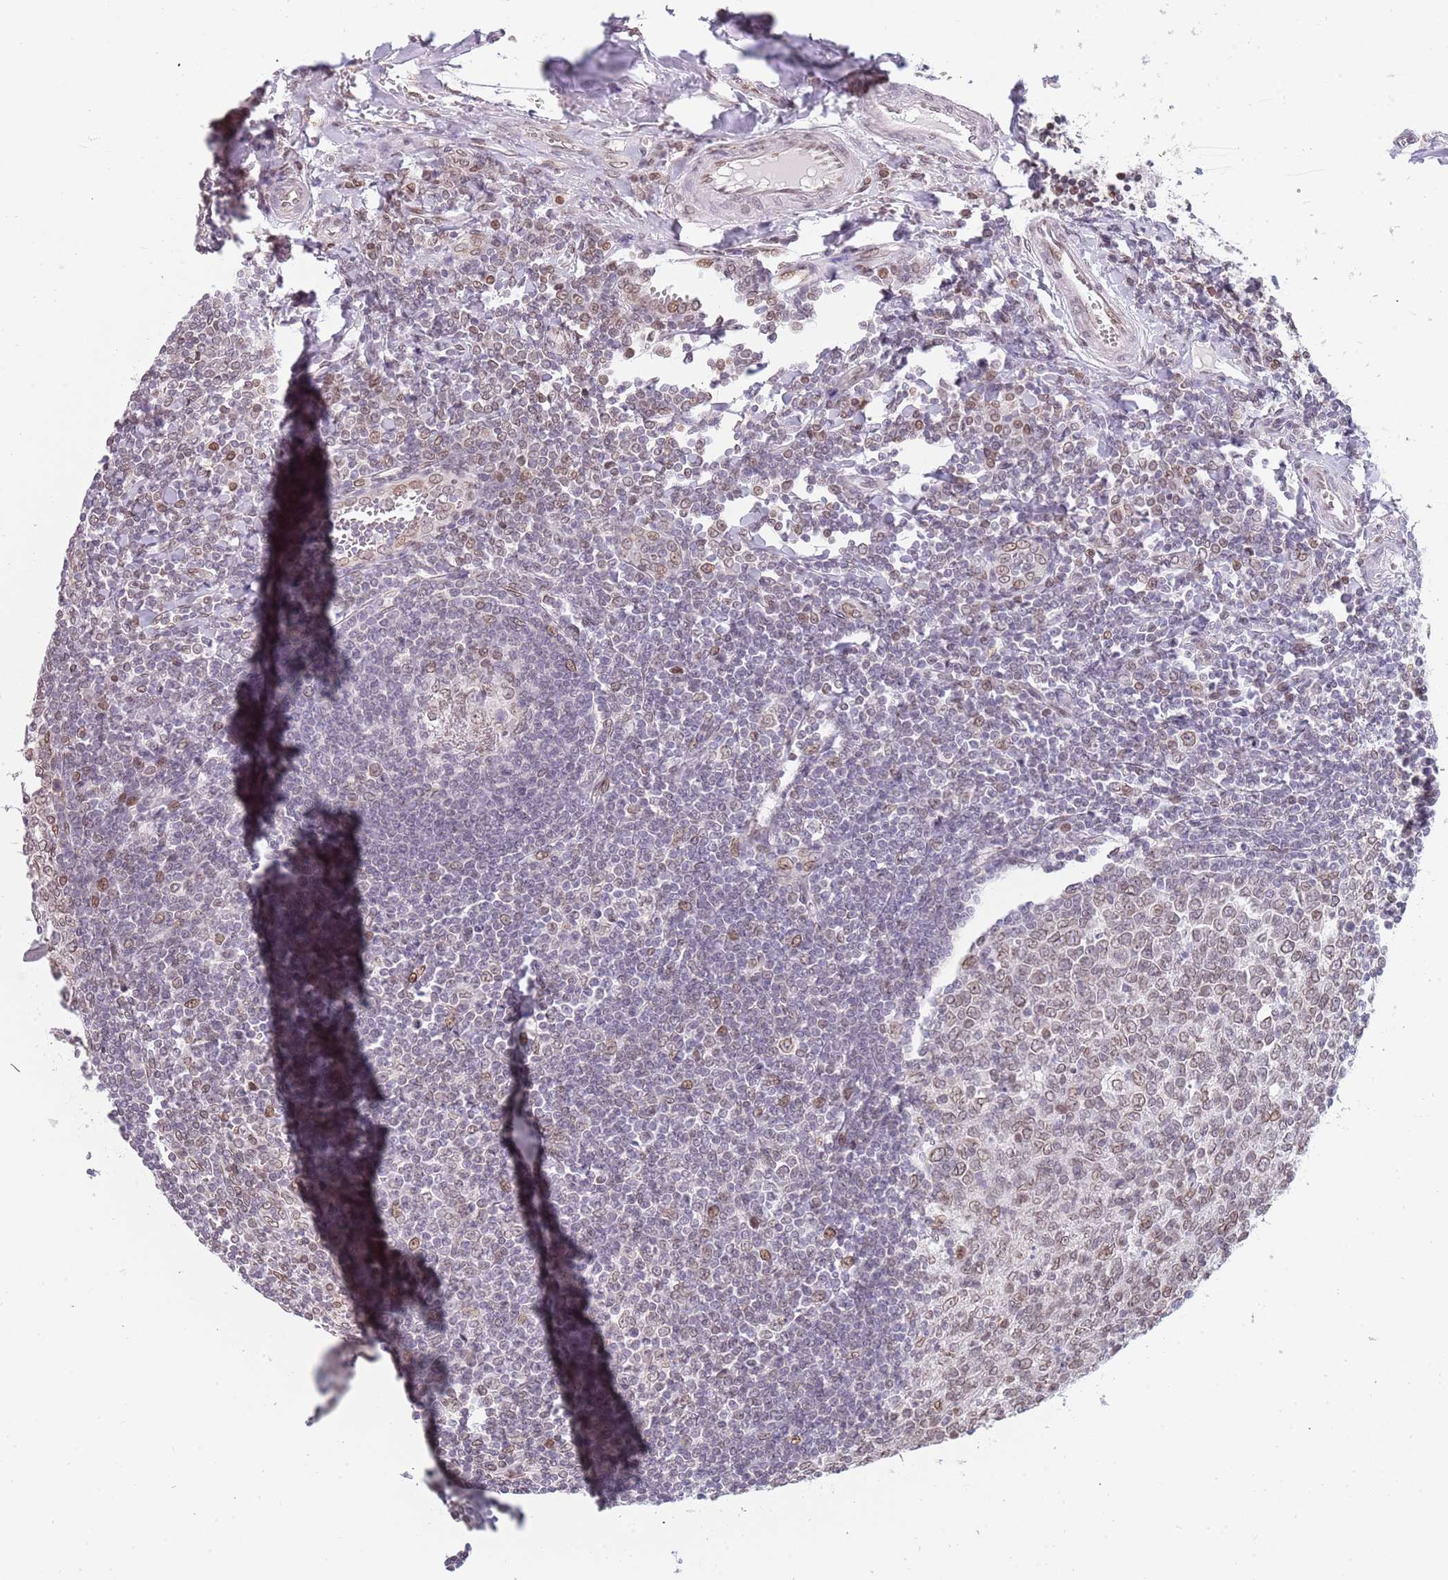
{"staining": {"intensity": "weak", "quantity": ">75%", "location": "nuclear"}, "tissue": "tonsil", "cell_type": "Germinal center cells", "image_type": "normal", "snomed": [{"axis": "morphology", "description": "Normal tissue, NOS"}, {"axis": "topography", "description": "Tonsil"}], "caption": "High-power microscopy captured an immunohistochemistry (IHC) micrograph of benign tonsil, revealing weak nuclear positivity in approximately >75% of germinal center cells.", "gene": "KLHDC2", "patient": {"sex": "male", "age": 27}}